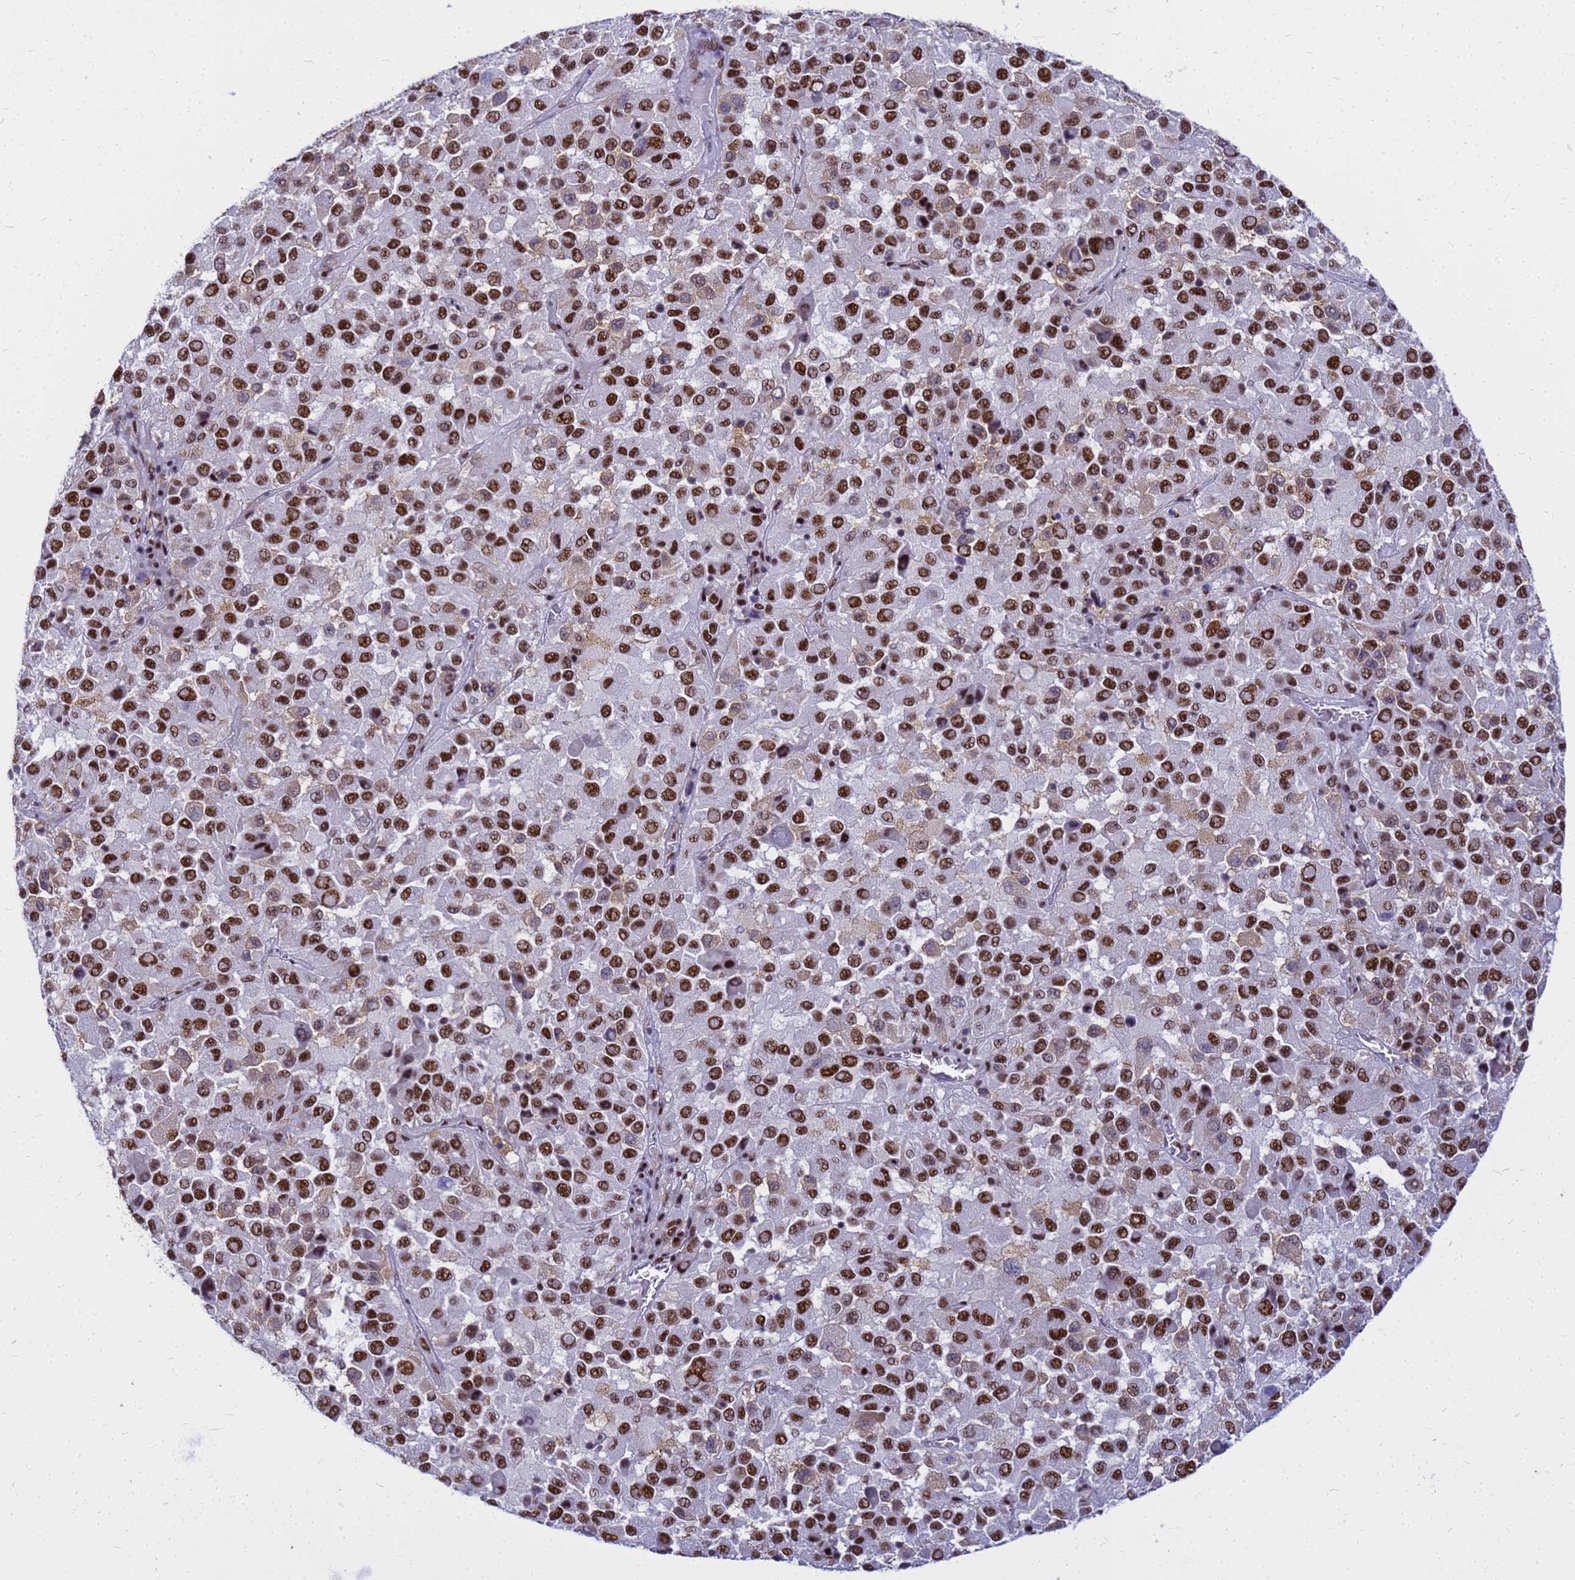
{"staining": {"intensity": "strong", "quantity": ">75%", "location": "nuclear"}, "tissue": "melanoma", "cell_type": "Tumor cells", "image_type": "cancer", "snomed": [{"axis": "morphology", "description": "Malignant melanoma, Metastatic site"}, {"axis": "topography", "description": "Lung"}], "caption": "Brown immunohistochemical staining in melanoma shows strong nuclear staining in approximately >75% of tumor cells. (brown staining indicates protein expression, while blue staining denotes nuclei).", "gene": "SART3", "patient": {"sex": "male", "age": 64}}